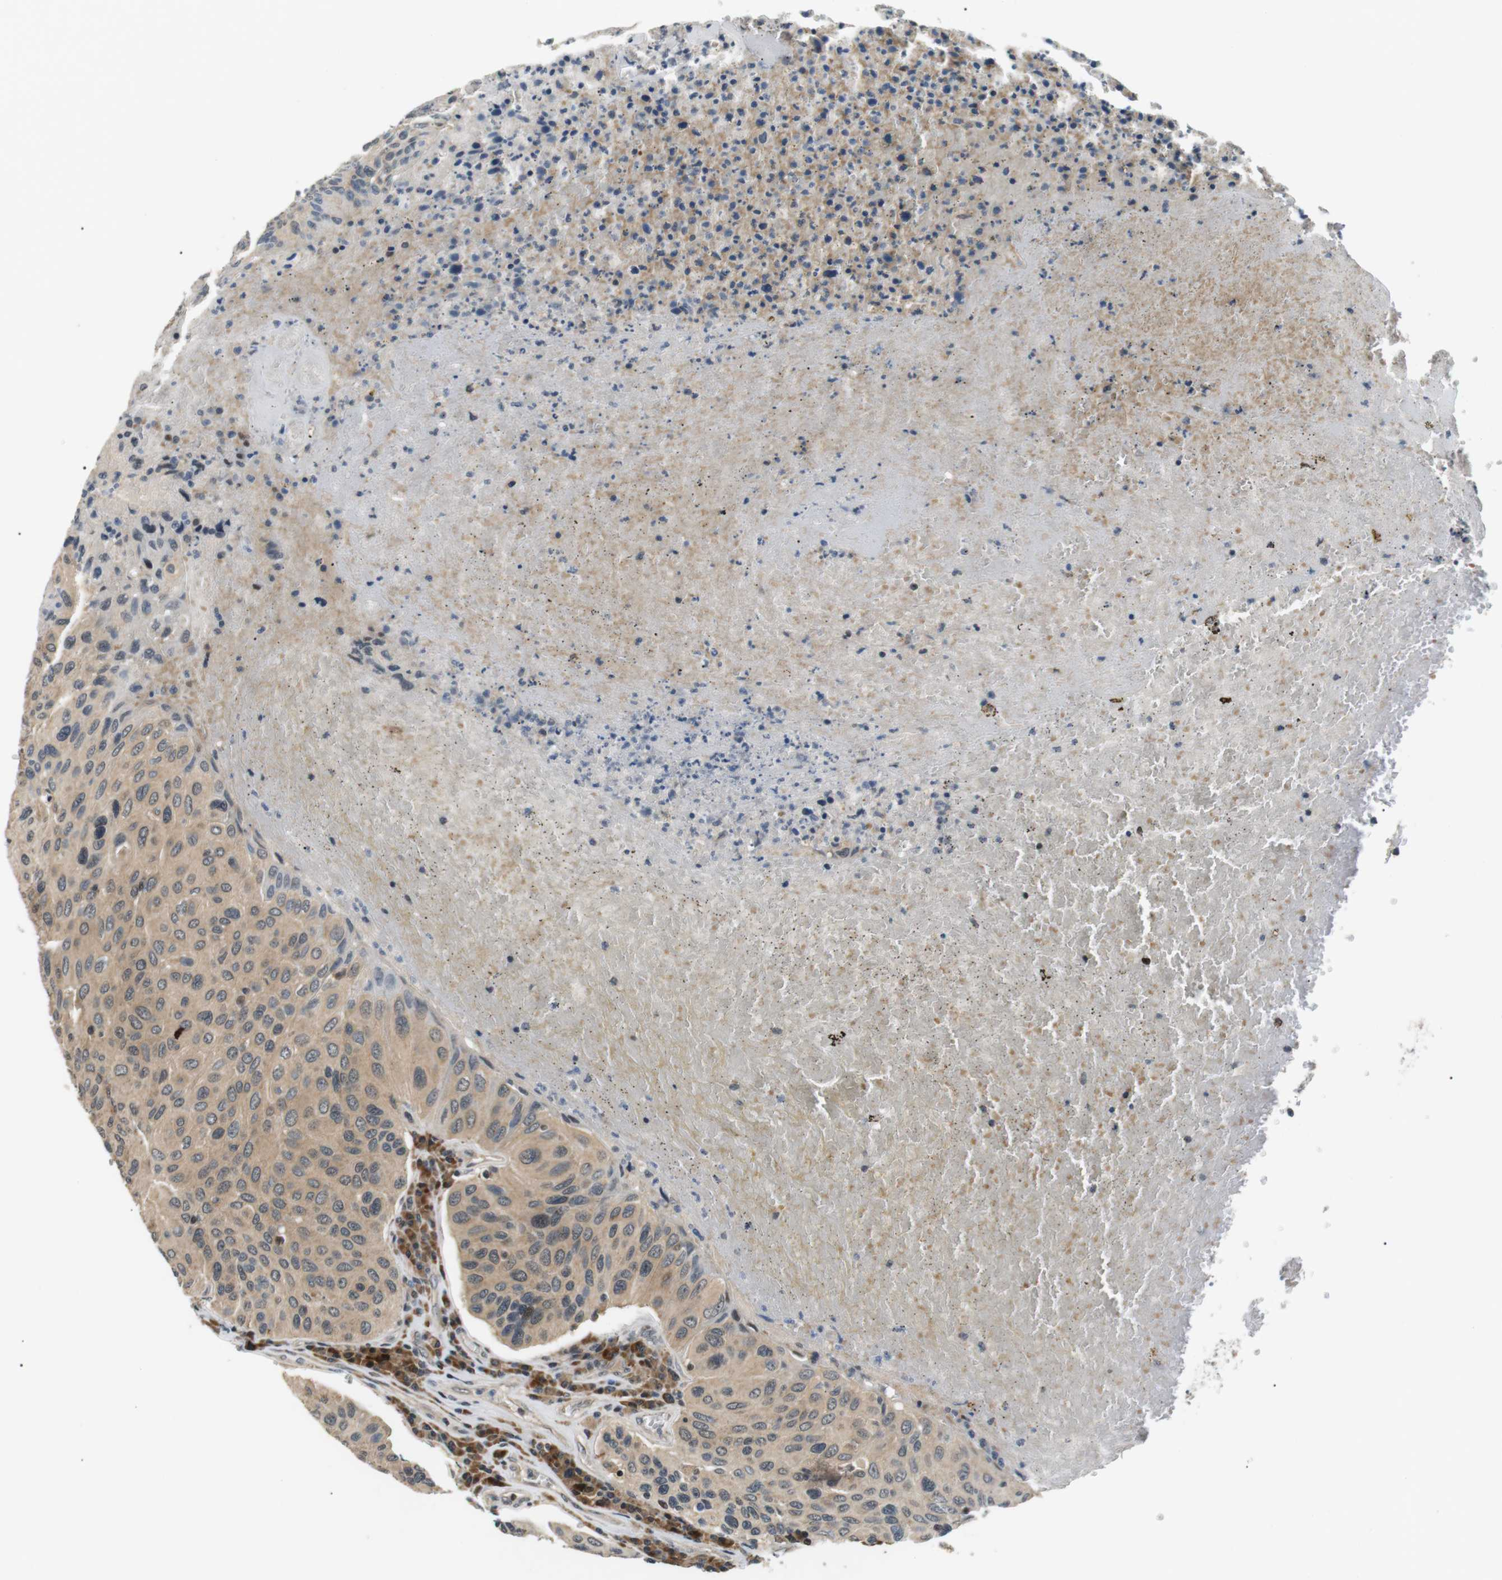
{"staining": {"intensity": "weak", "quantity": ">75%", "location": "cytoplasmic/membranous"}, "tissue": "urothelial cancer", "cell_type": "Tumor cells", "image_type": "cancer", "snomed": [{"axis": "morphology", "description": "Urothelial carcinoma, High grade"}, {"axis": "topography", "description": "Urinary bladder"}], "caption": "About >75% of tumor cells in urothelial cancer show weak cytoplasmic/membranous protein staining as visualized by brown immunohistochemical staining.", "gene": "HSPA13", "patient": {"sex": "male", "age": 66}}